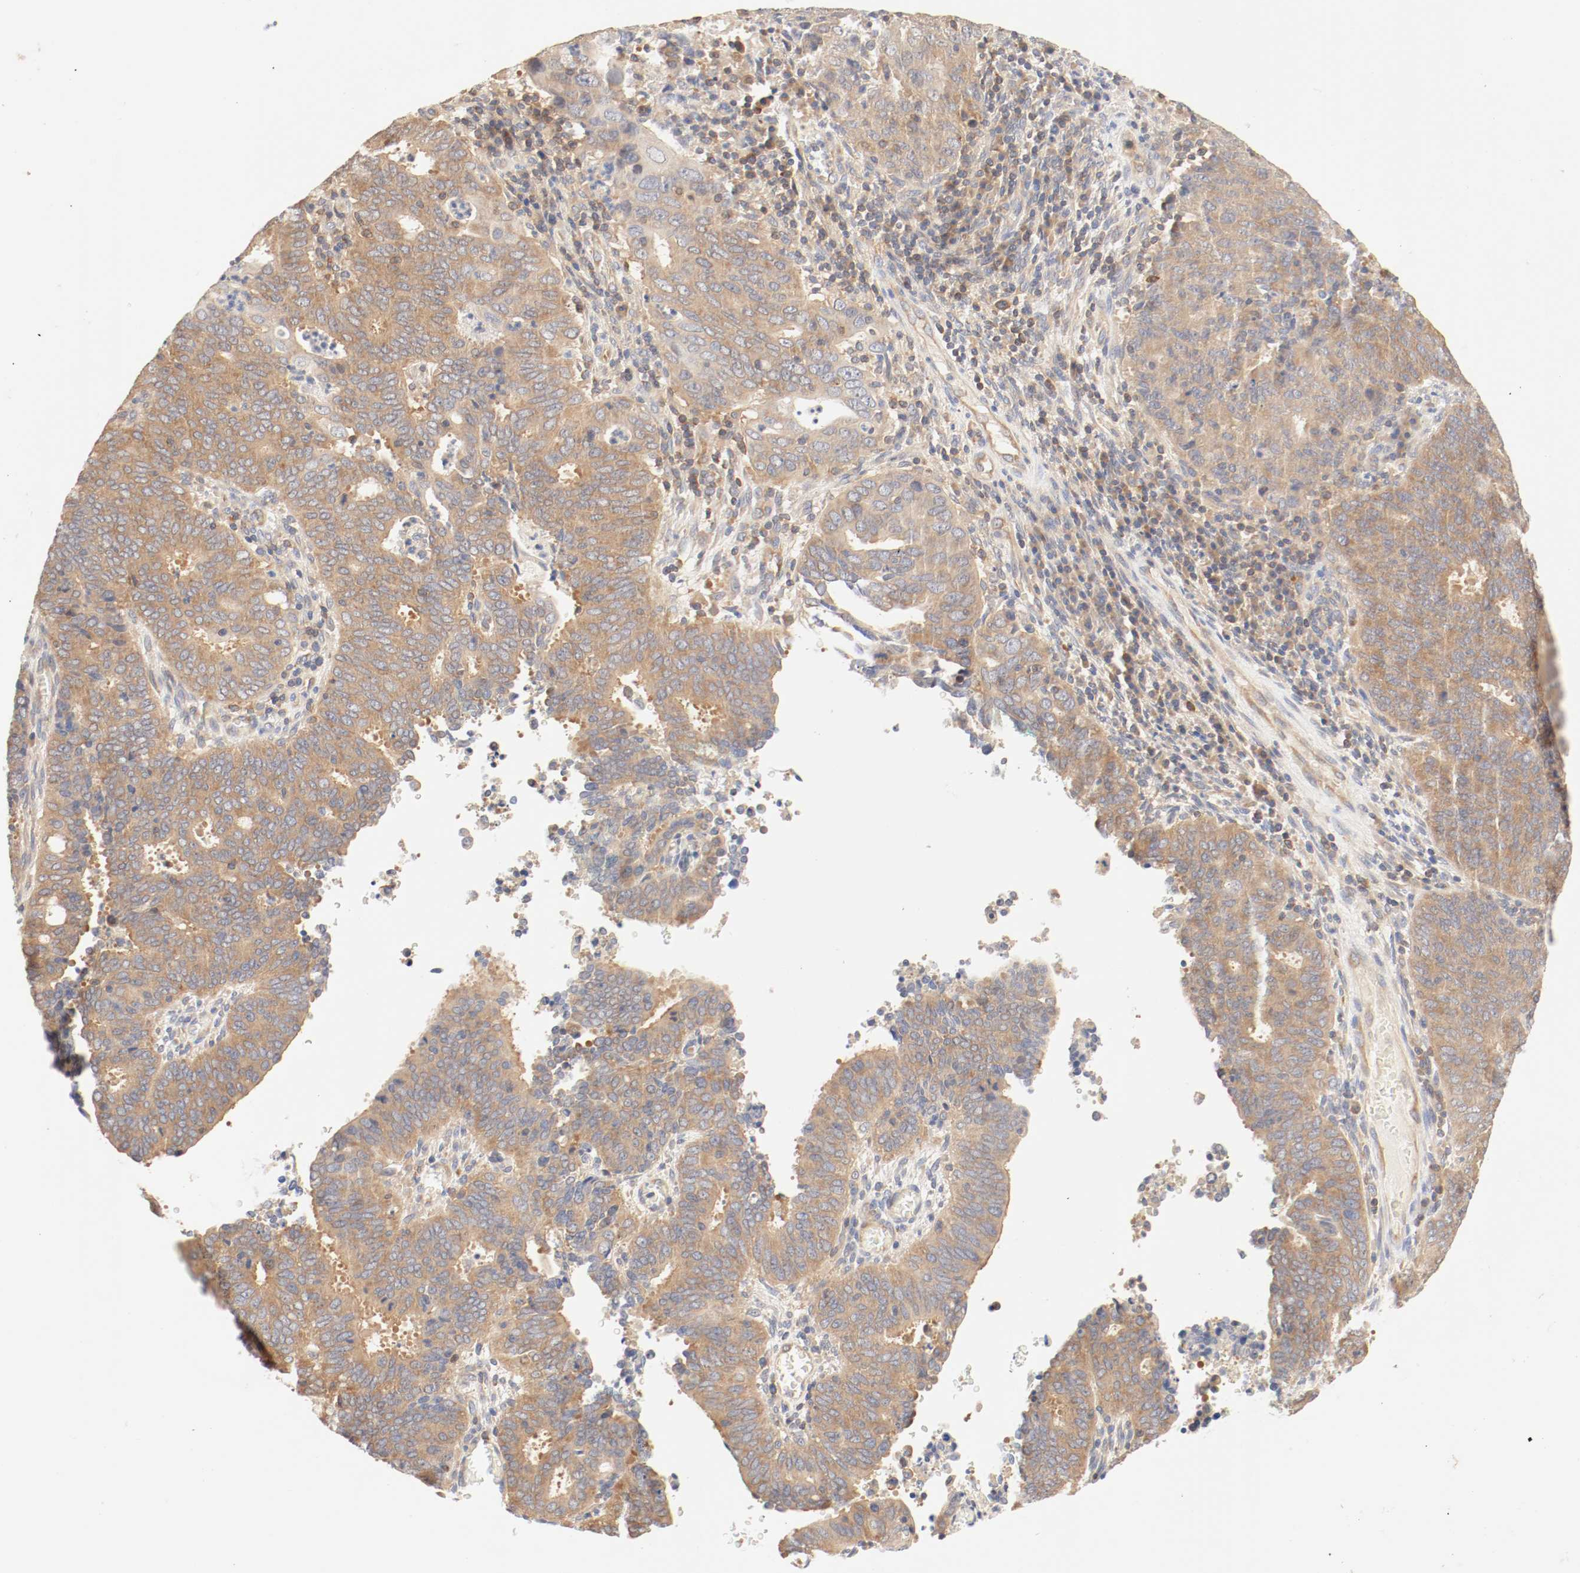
{"staining": {"intensity": "strong", "quantity": ">75%", "location": "cytoplasmic/membranous"}, "tissue": "cervical cancer", "cell_type": "Tumor cells", "image_type": "cancer", "snomed": [{"axis": "morphology", "description": "Adenocarcinoma, NOS"}, {"axis": "topography", "description": "Cervix"}], "caption": "A high amount of strong cytoplasmic/membranous staining is identified in approximately >75% of tumor cells in cervical cancer (adenocarcinoma) tissue.", "gene": "GIT1", "patient": {"sex": "female", "age": 44}}